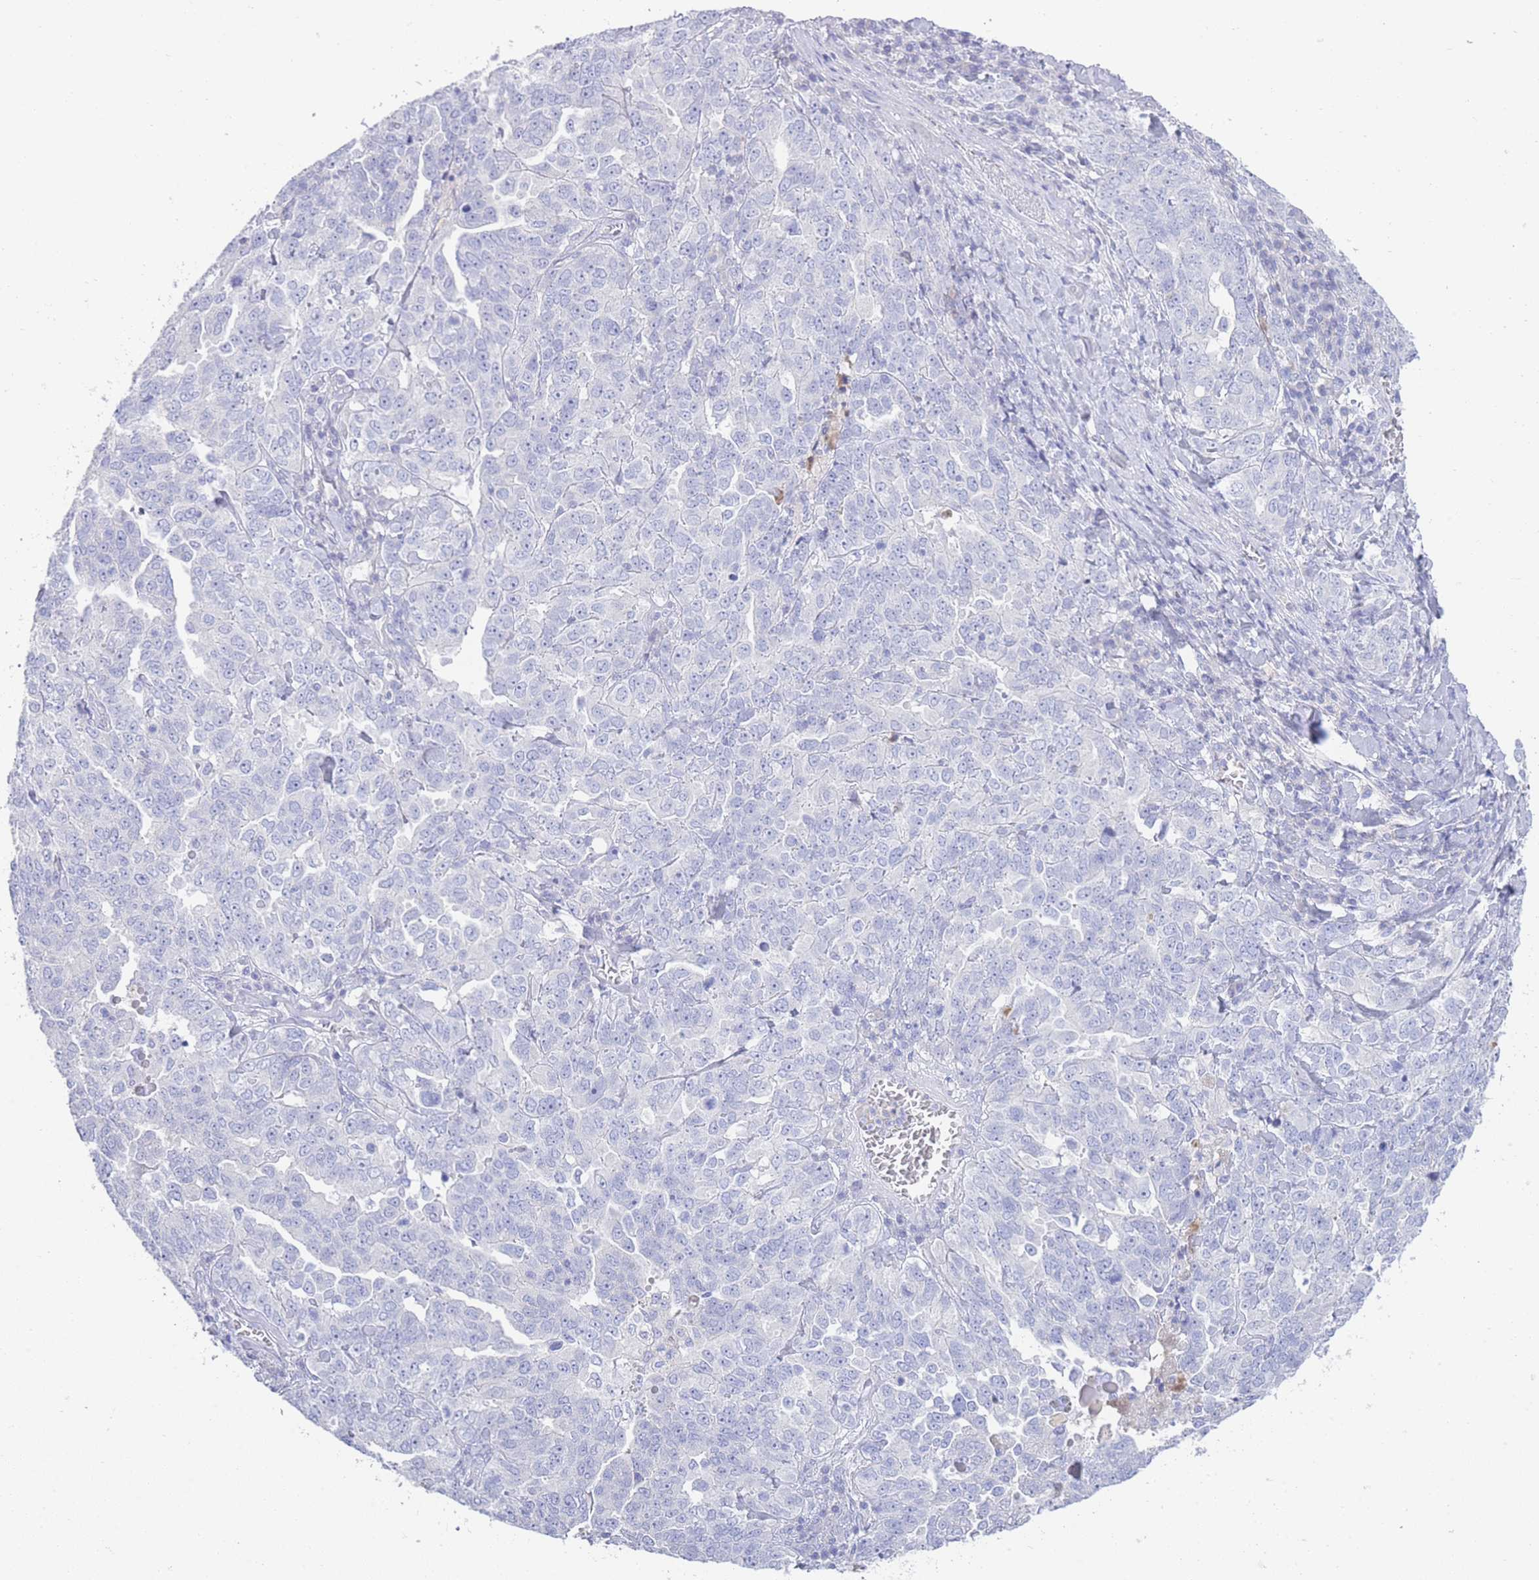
{"staining": {"intensity": "negative", "quantity": "none", "location": "none"}, "tissue": "ovarian cancer", "cell_type": "Tumor cells", "image_type": "cancer", "snomed": [{"axis": "morphology", "description": "Carcinoma, endometroid"}, {"axis": "topography", "description": "Ovary"}], "caption": "Tumor cells show no significant protein staining in ovarian endometroid carcinoma.", "gene": "LRRC37A", "patient": {"sex": "female", "age": 62}}